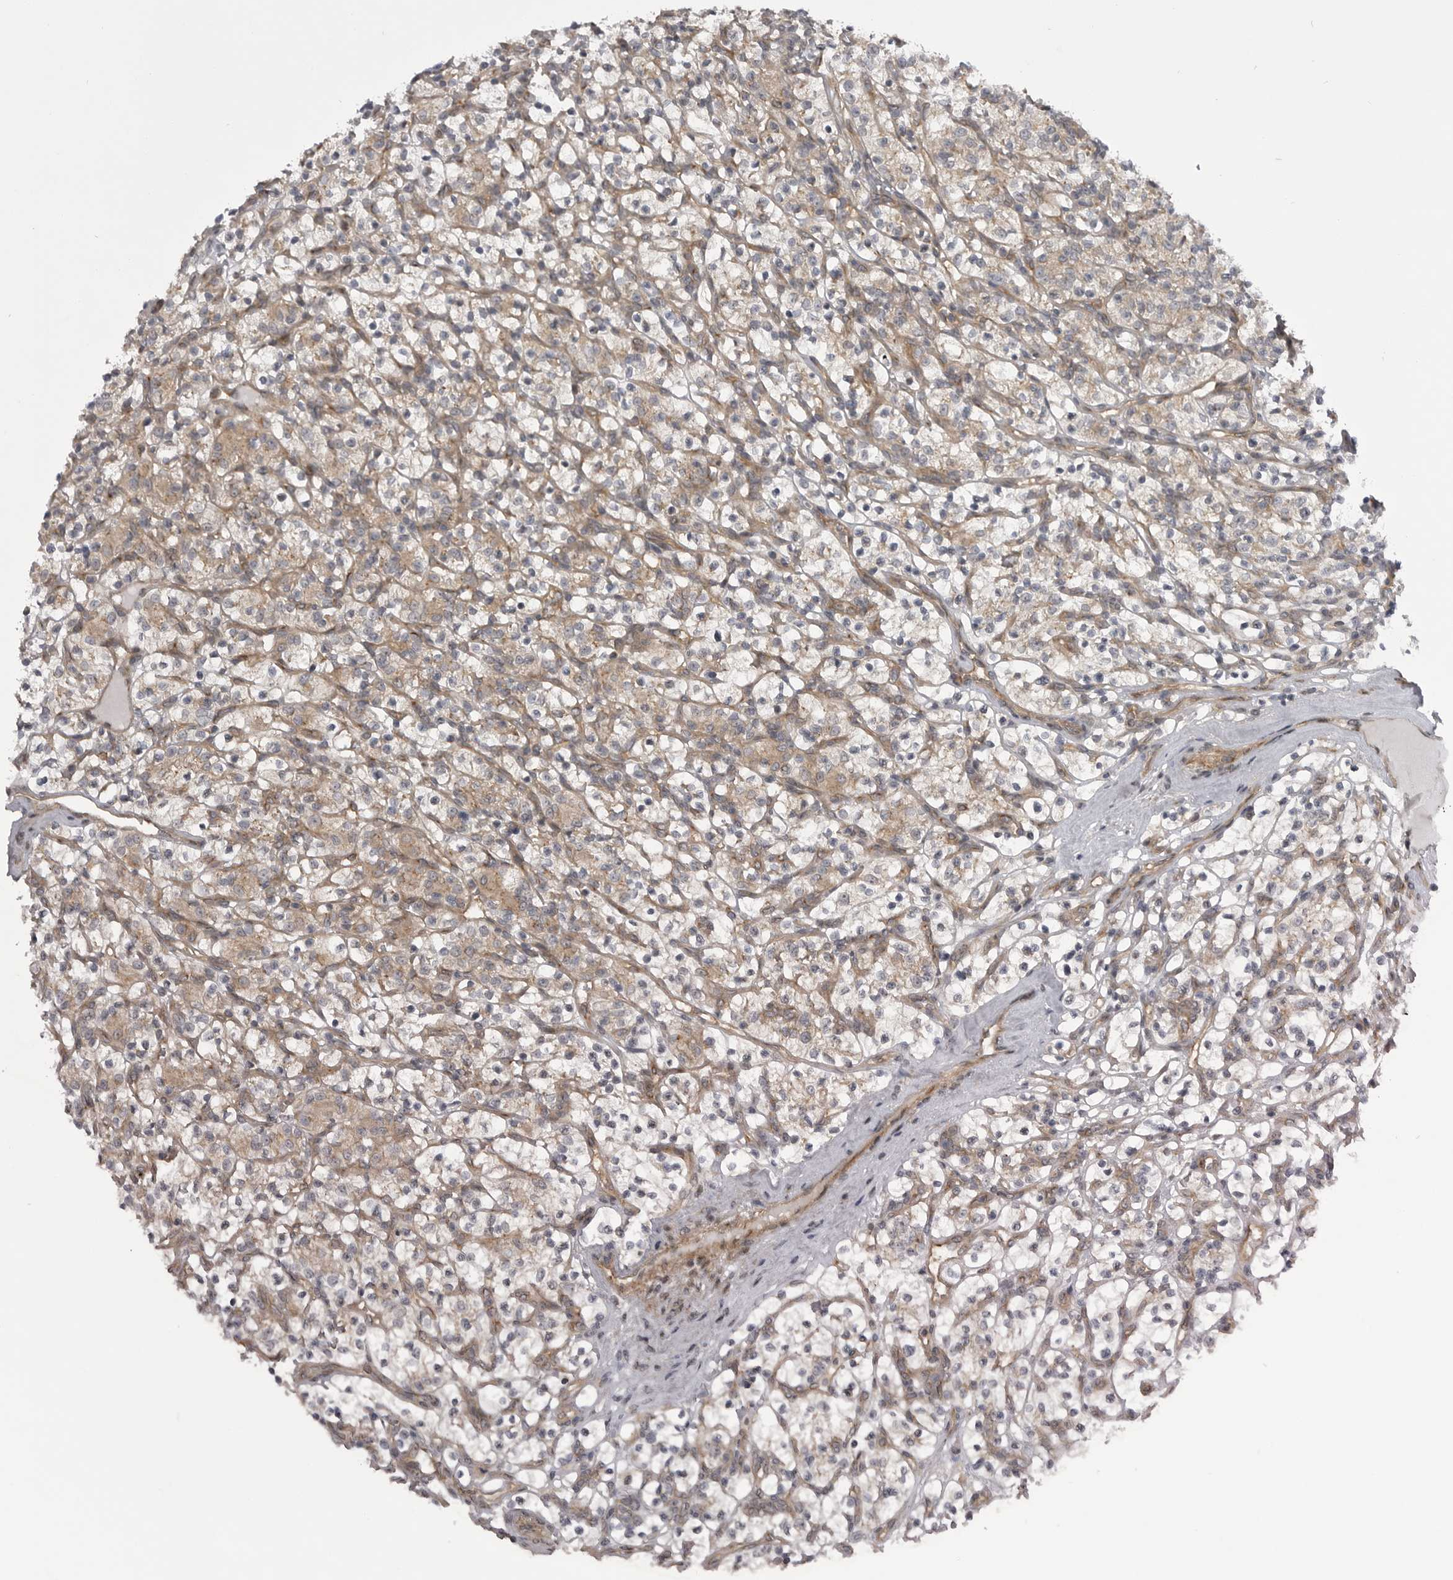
{"staining": {"intensity": "weak", "quantity": "<25%", "location": "cytoplasmic/membranous"}, "tissue": "renal cancer", "cell_type": "Tumor cells", "image_type": "cancer", "snomed": [{"axis": "morphology", "description": "Adenocarcinoma, NOS"}, {"axis": "topography", "description": "Kidney"}], "caption": "High magnification brightfield microscopy of adenocarcinoma (renal) stained with DAB (3,3'-diaminobenzidine) (brown) and counterstained with hematoxylin (blue): tumor cells show no significant positivity.", "gene": "PDCL", "patient": {"sex": "female", "age": 57}}